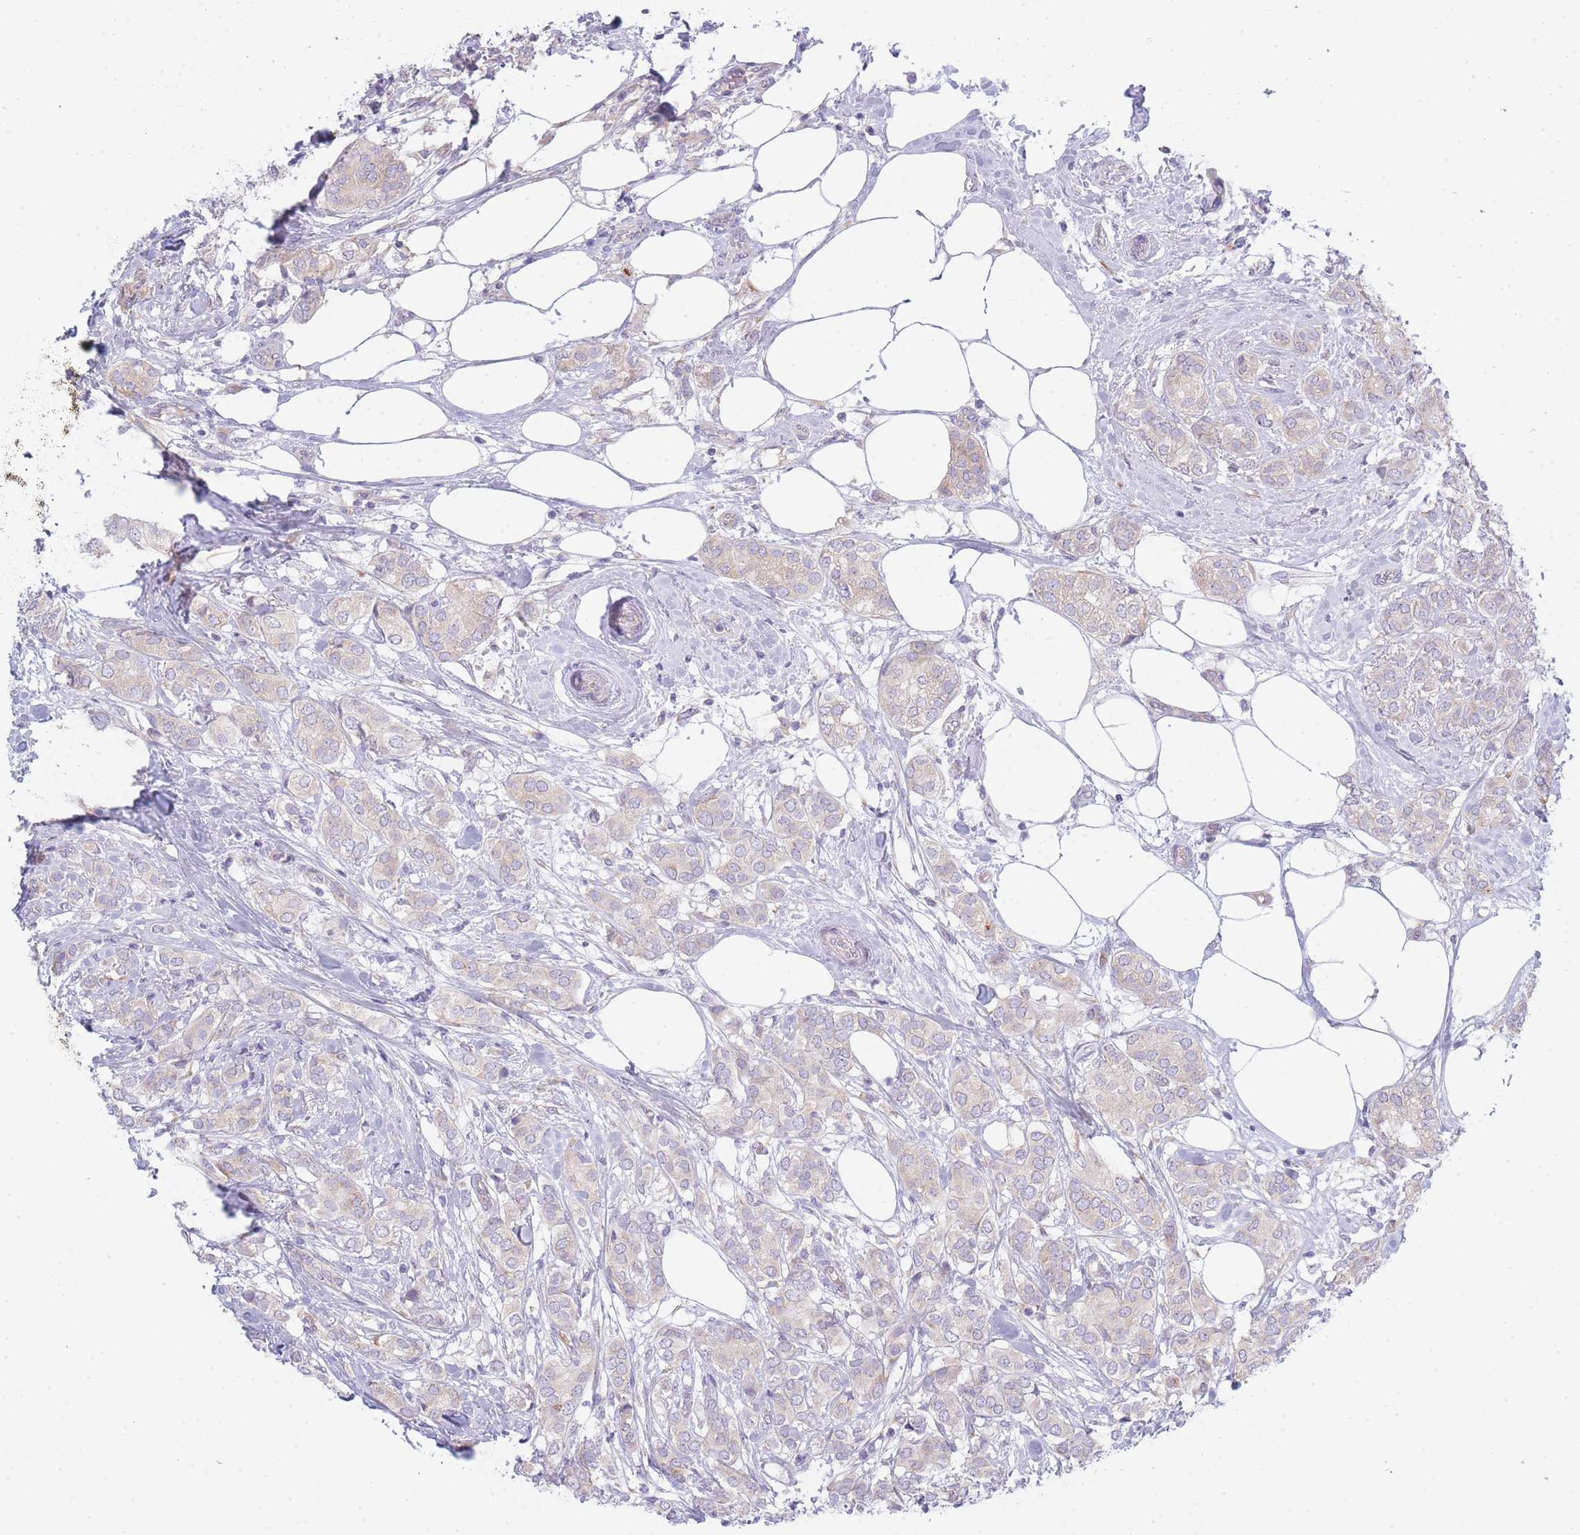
{"staining": {"intensity": "negative", "quantity": "none", "location": "none"}, "tissue": "breast cancer", "cell_type": "Tumor cells", "image_type": "cancer", "snomed": [{"axis": "morphology", "description": "Duct carcinoma"}, {"axis": "topography", "description": "Breast"}], "caption": "Micrograph shows no significant protein staining in tumor cells of breast cancer (infiltrating ductal carcinoma). Brightfield microscopy of immunohistochemistry stained with DAB (3,3'-diaminobenzidine) (brown) and hematoxylin (blue), captured at high magnification.", "gene": "OR5L2", "patient": {"sex": "female", "age": 73}}